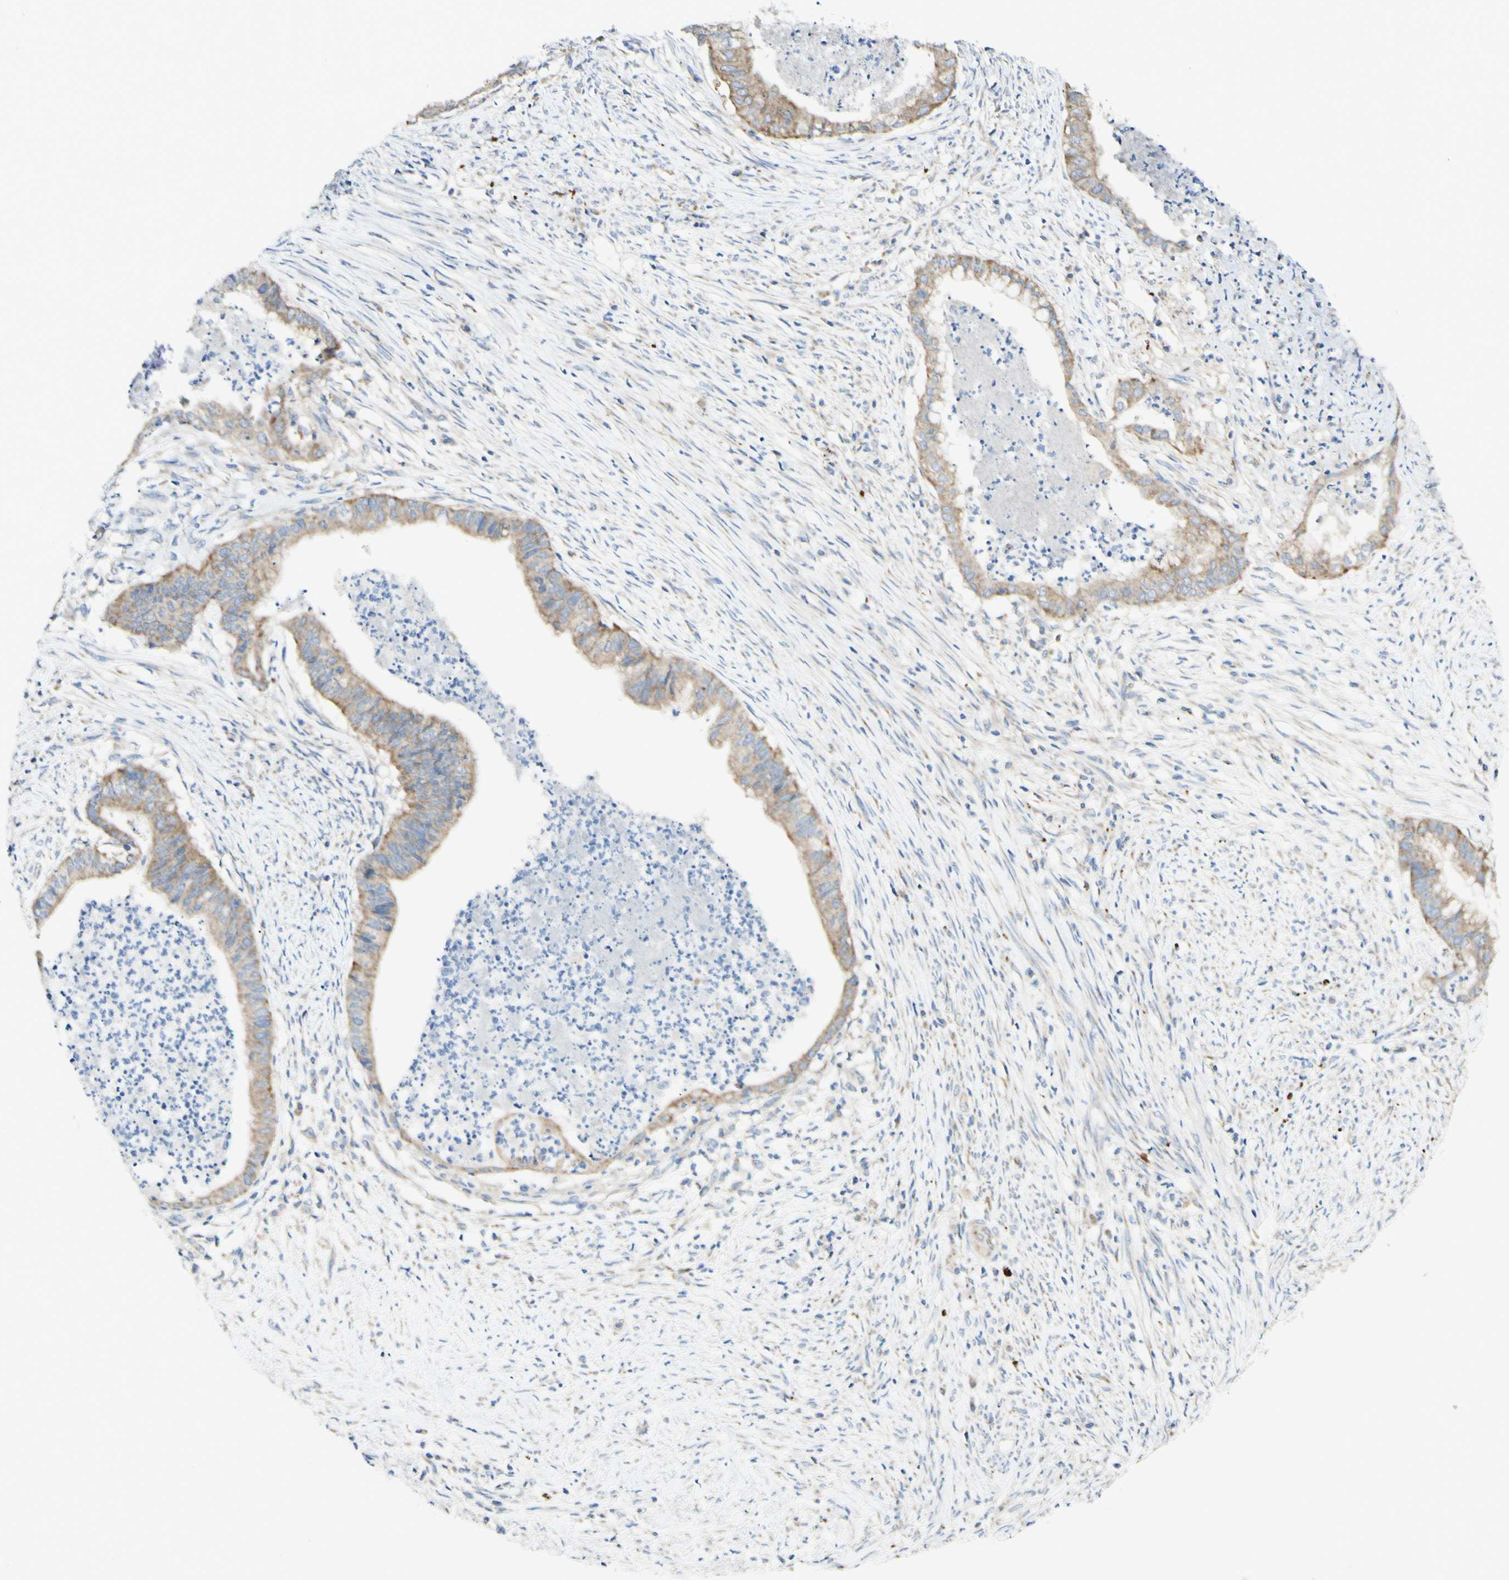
{"staining": {"intensity": "moderate", "quantity": ">75%", "location": "cytoplasmic/membranous"}, "tissue": "endometrial cancer", "cell_type": "Tumor cells", "image_type": "cancer", "snomed": [{"axis": "morphology", "description": "Necrosis, NOS"}, {"axis": "morphology", "description": "Adenocarcinoma, NOS"}, {"axis": "topography", "description": "Endometrium"}], "caption": "Immunohistochemistry photomicrograph of human endometrial cancer stained for a protein (brown), which demonstrates medium levels of moderate cytoplasmic/membranous expression in approximately >75% of tumor cells.", "gene": "ARMC10", "patient": {"sex": "female", "age": 79}}